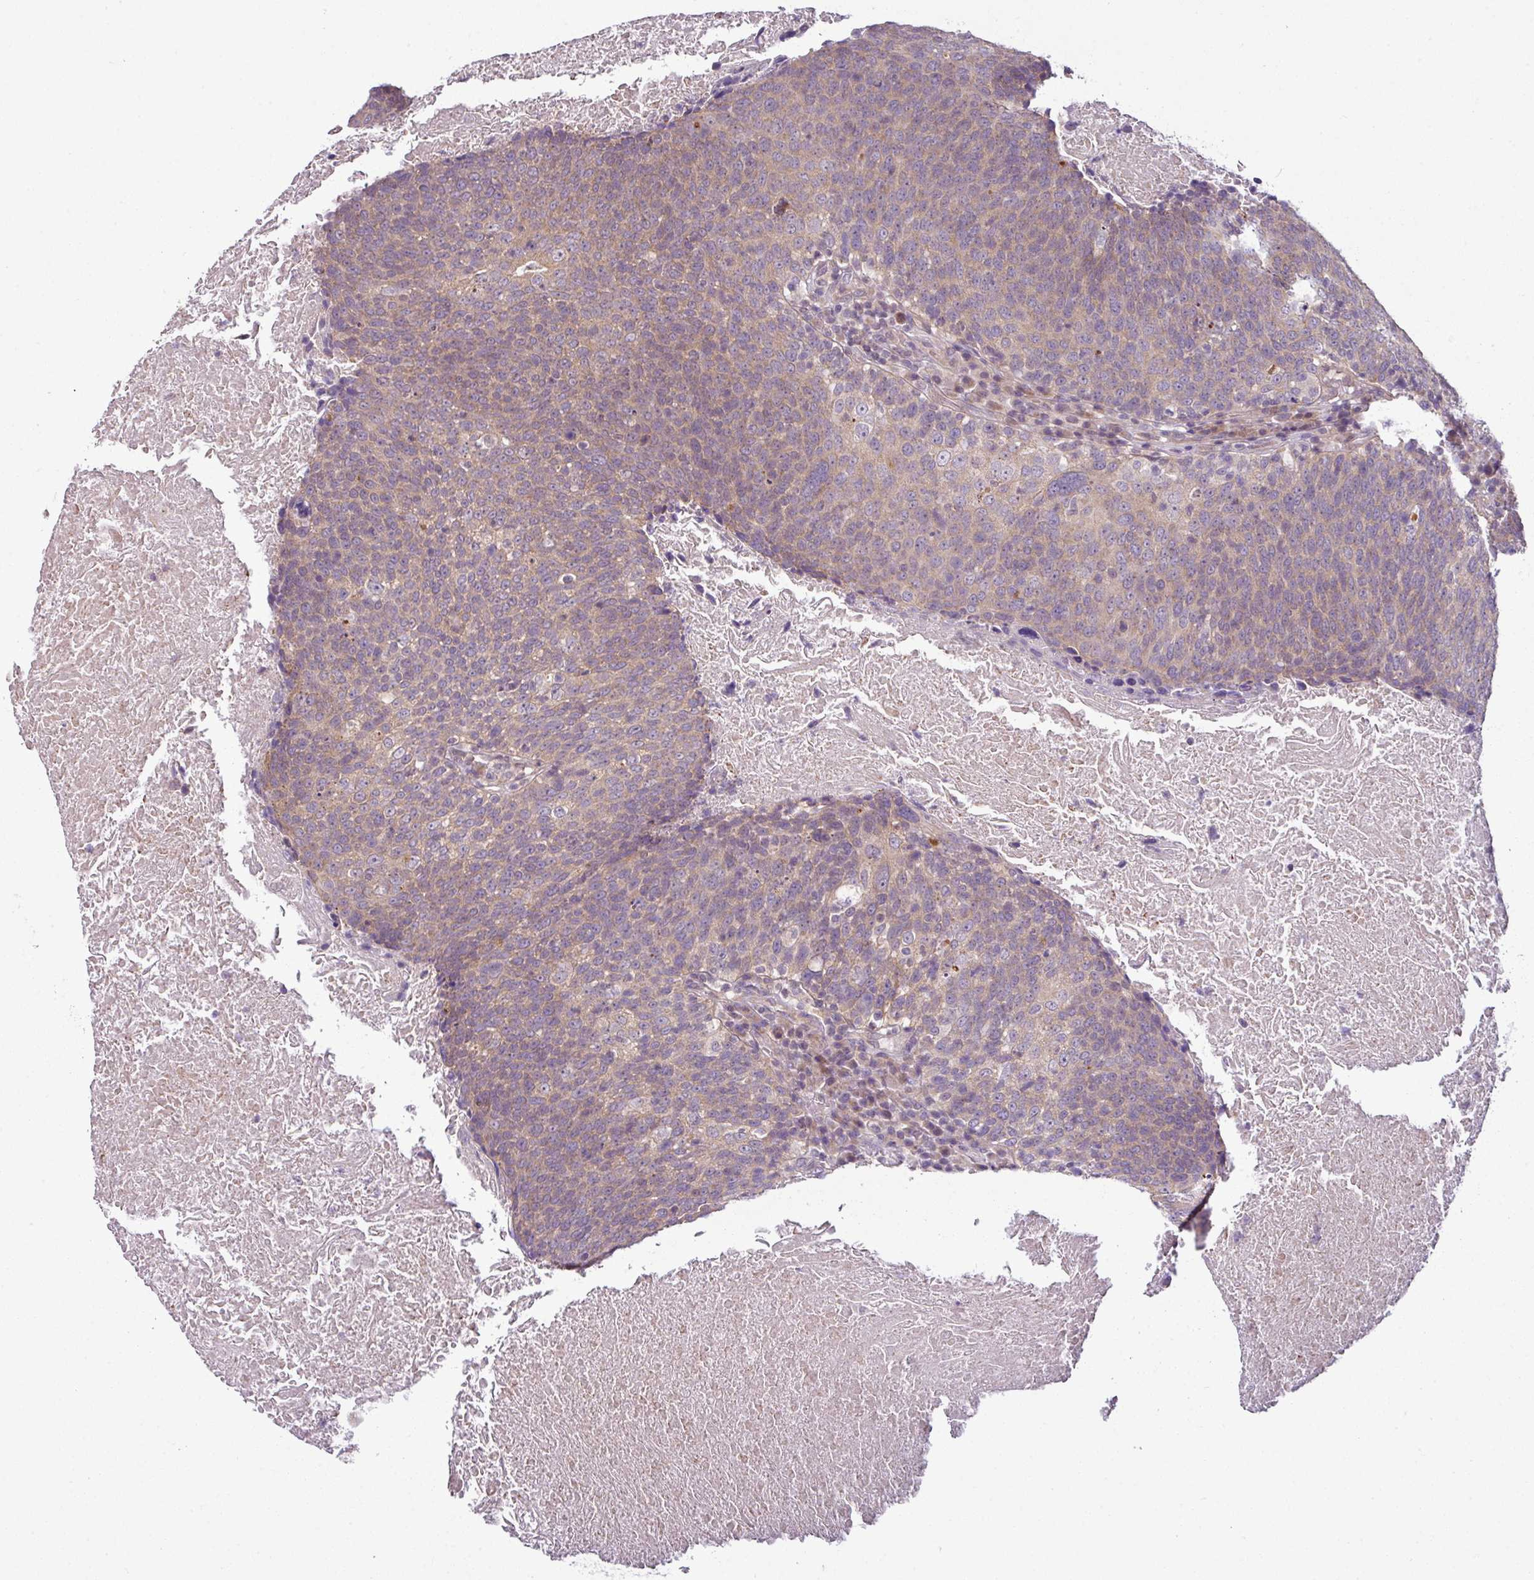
{"staining": {"intensity": "weak", "quantity": ">75%", "location": "cytoplasmic/membranous"}, "tissue": "head and neck cancer", "cell_type": "Tumor cells", "image_type": "cancer", "snomed": [{"axis": "morphology", "description": "Squamous cell carcinoma, NOS"}, {"axis": "morphology", "description": "Squamous cell carcinoma, metastatic, NOS"}, {"axis": "topography", "description": "Lymph node"}, {"axis": "topography", "description": "Head-Neck"}], "caption": "The immunohistochemical stain shows weak cytoplasmic/membranous expression in tumor cells of head and neck cancer (metastatic squamous cell carcinoma) tissue.", "gene": "DERPC", "patient": {"sex": "male", "age": 62}}